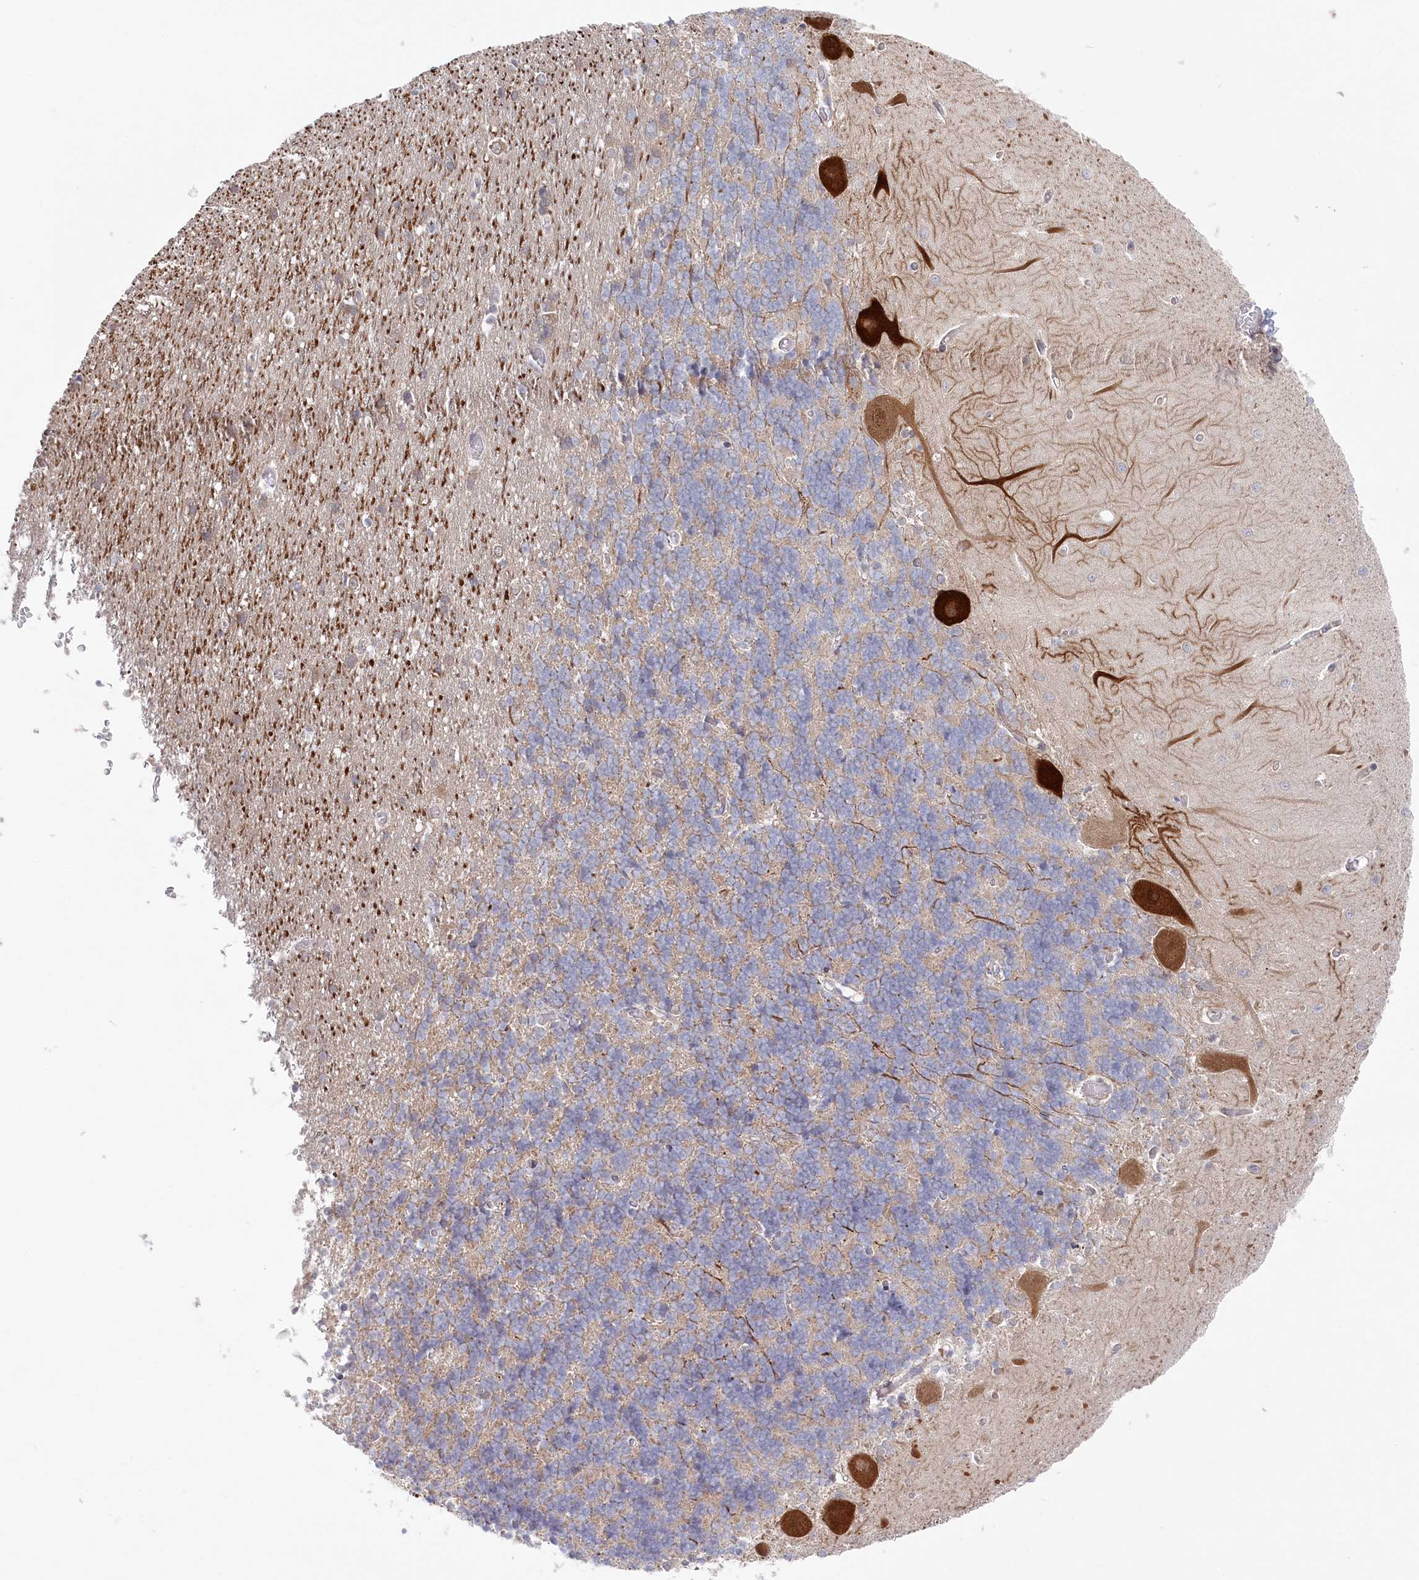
{"staining": {"intensity": "moderate", "quantity": "<25%", "location": "cytoplasmic/membranous"}, "tissue": "cerebellum", "cell_type": "Cells in granular layer", "image_type": "normal", "snomed": [{"axis": "morphology", "description": "Normal tissue, NOS"}, {"axis": "topography", "description": "Cerebellum"}], "caption": "Approximately <25% of cells in granular layer in unremarkable cerebellum show moderate cytoplasmic/membranous protein staining as visualized by brown immunohistochemical staining.", "gene": "AAMDC", "patient": {"sex": "male", "age": 37}}